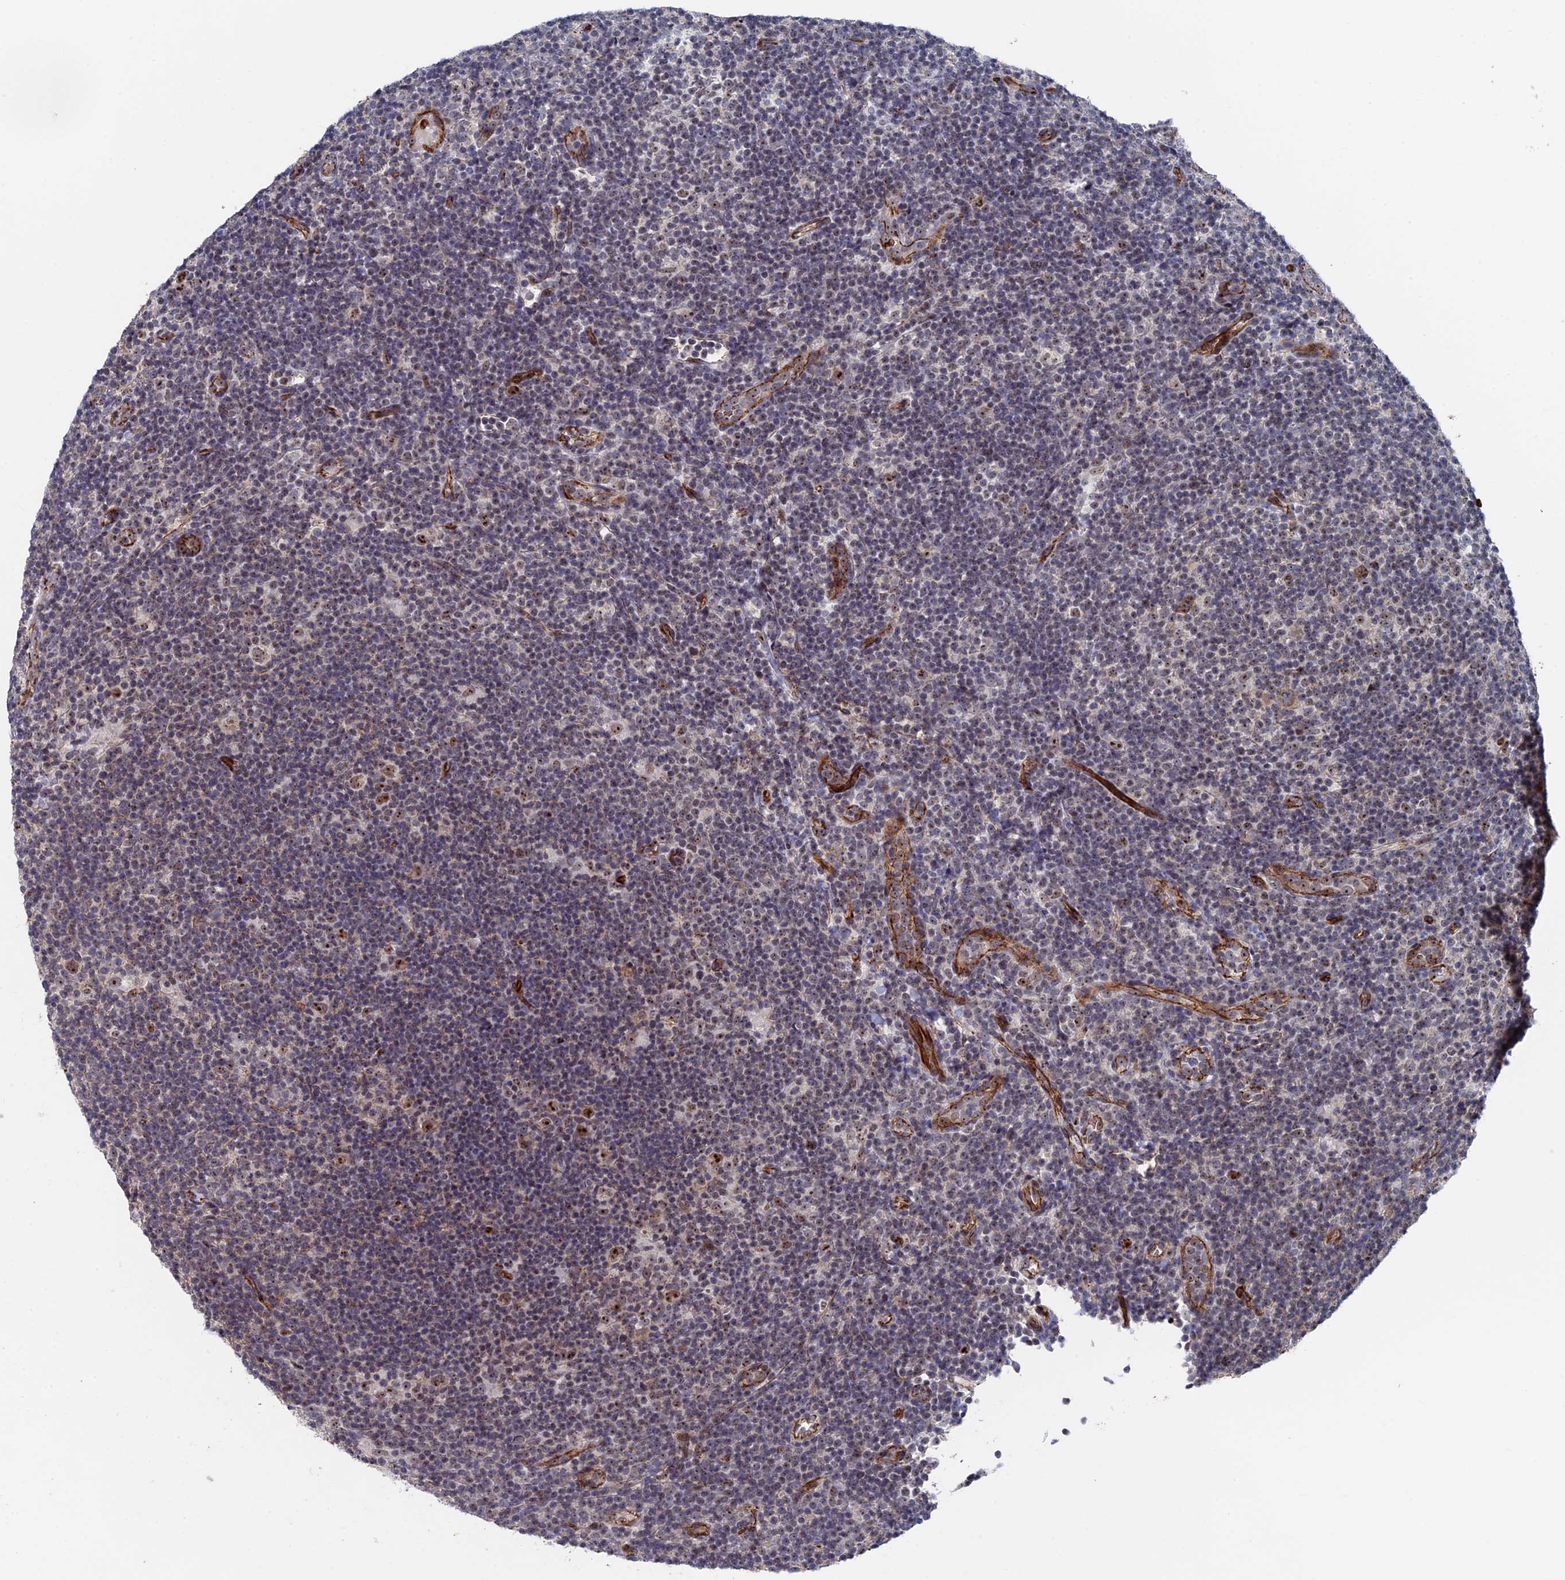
{"staining": {"intensity": "moderate", "quantity": ">75%", "location": "nuclear"}, "tissue": "lymphoma", "cell_type": "Tumor cells", "image_type": "cancer", "snomed": [{"axis": "morphology", "description": "Hodgkin's disease, NOS"}, {"axis": "topography", "description": "Lymph node"}], "caption": "Protein staining of lymphoma tissue displays moderate nuclear positivity in approximately >75% of tumor cells.", "gene": "EXOSC9", "patient": {"sex": "female", "age": 57}}